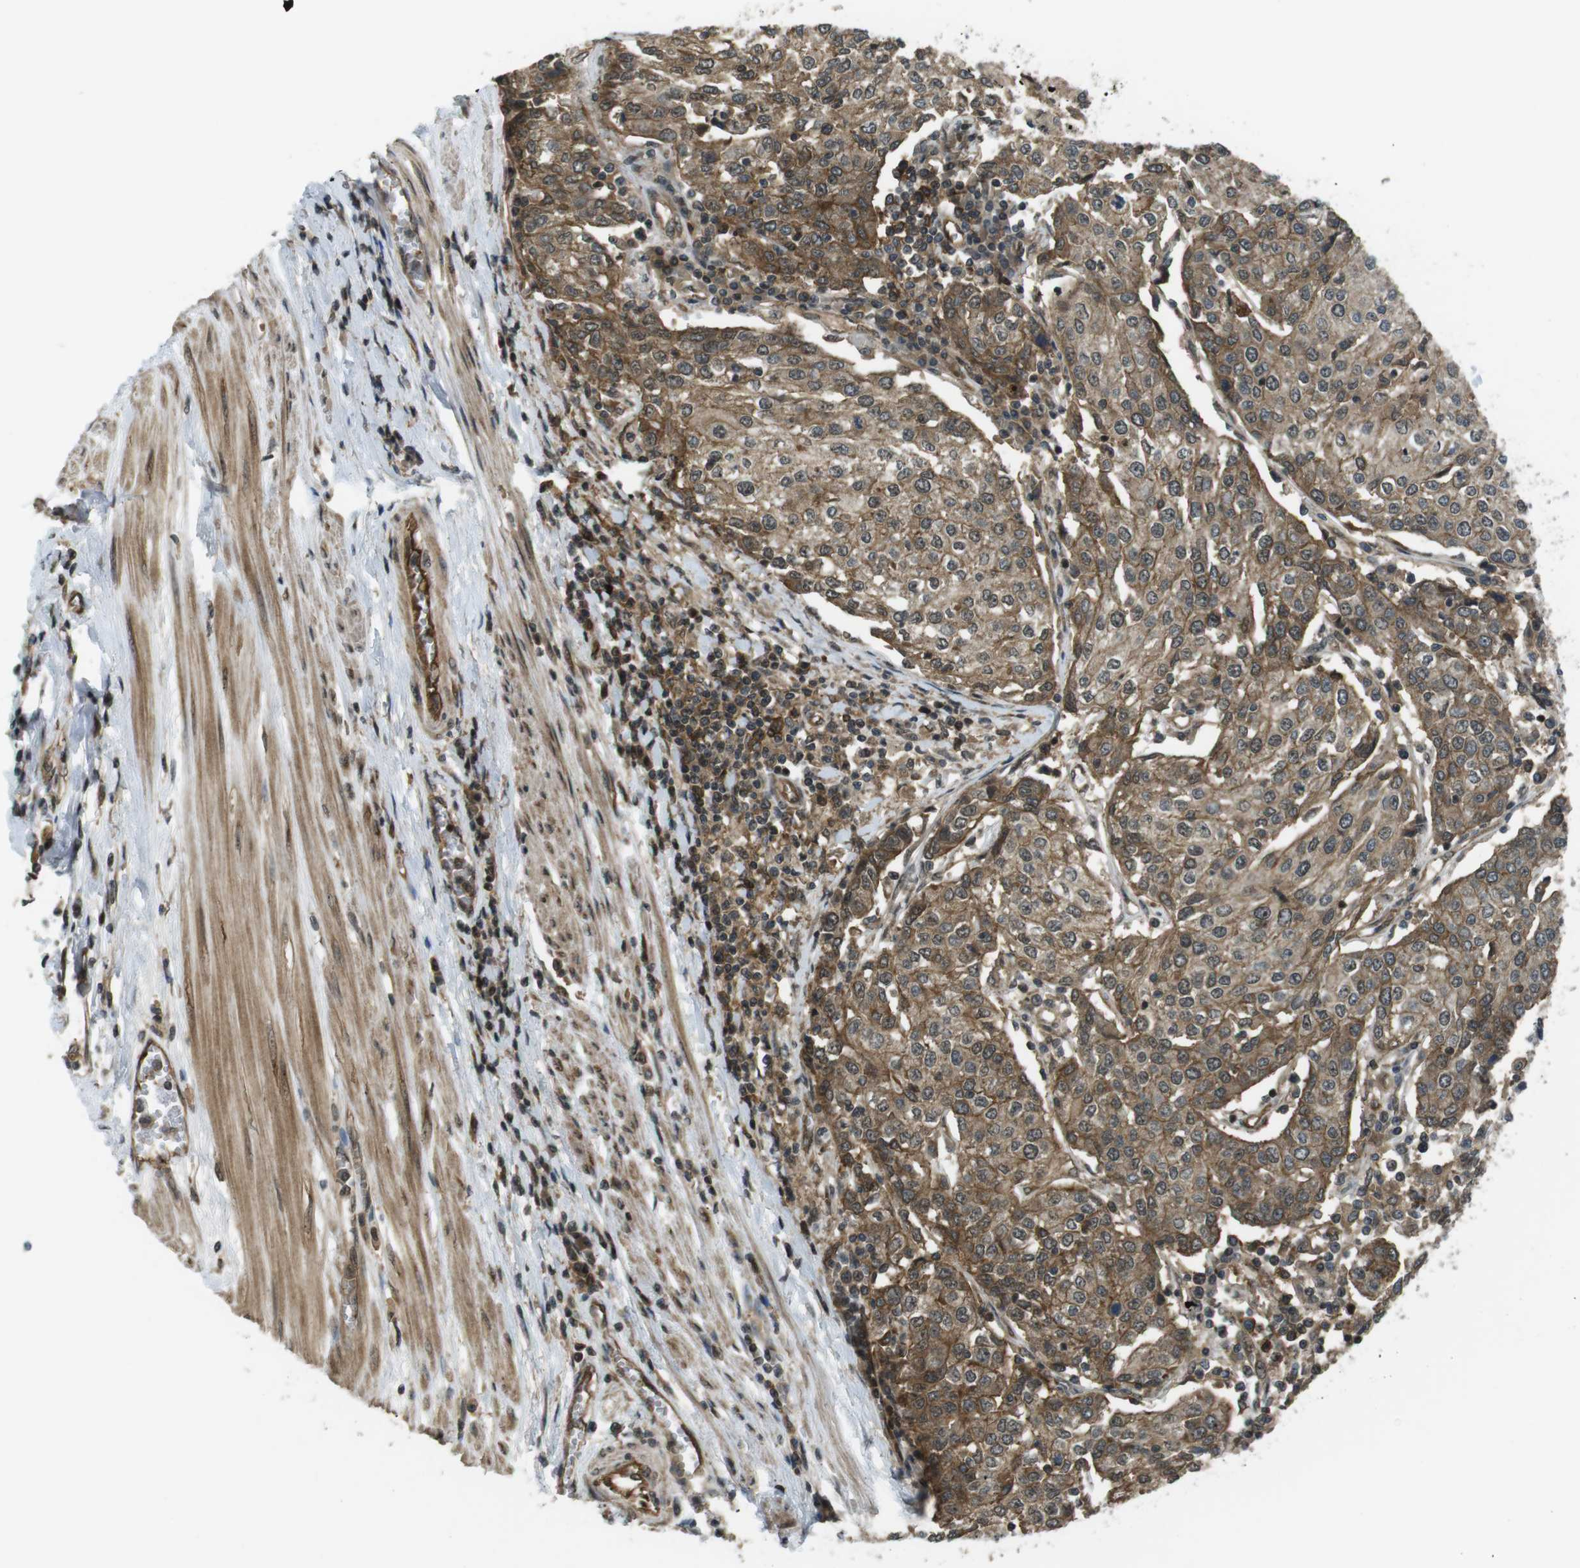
{"staining": {"intensity": "moderate", "quantity": "25%-75%", "location": "cytoplasmic/membranous"}, "tissue": "urothelial cancer", "cell_type": "Tumor cells", "image_type": "cancer", "snomed": [{"axis": "morphology", "description": "Urothelial carcinoma, High grade"}, {"axis": "topography", "description": "Urinary bladder"}], "caption": "There is medium levels of moderate cytoplasmic/membranous expression in tumor cells of high-grade urothelial carcinoma, as demonstrated by immunohistochemical staining (brown color).", "gene": "TIAM2", "patient": {"sex": "female", "age": 85}}